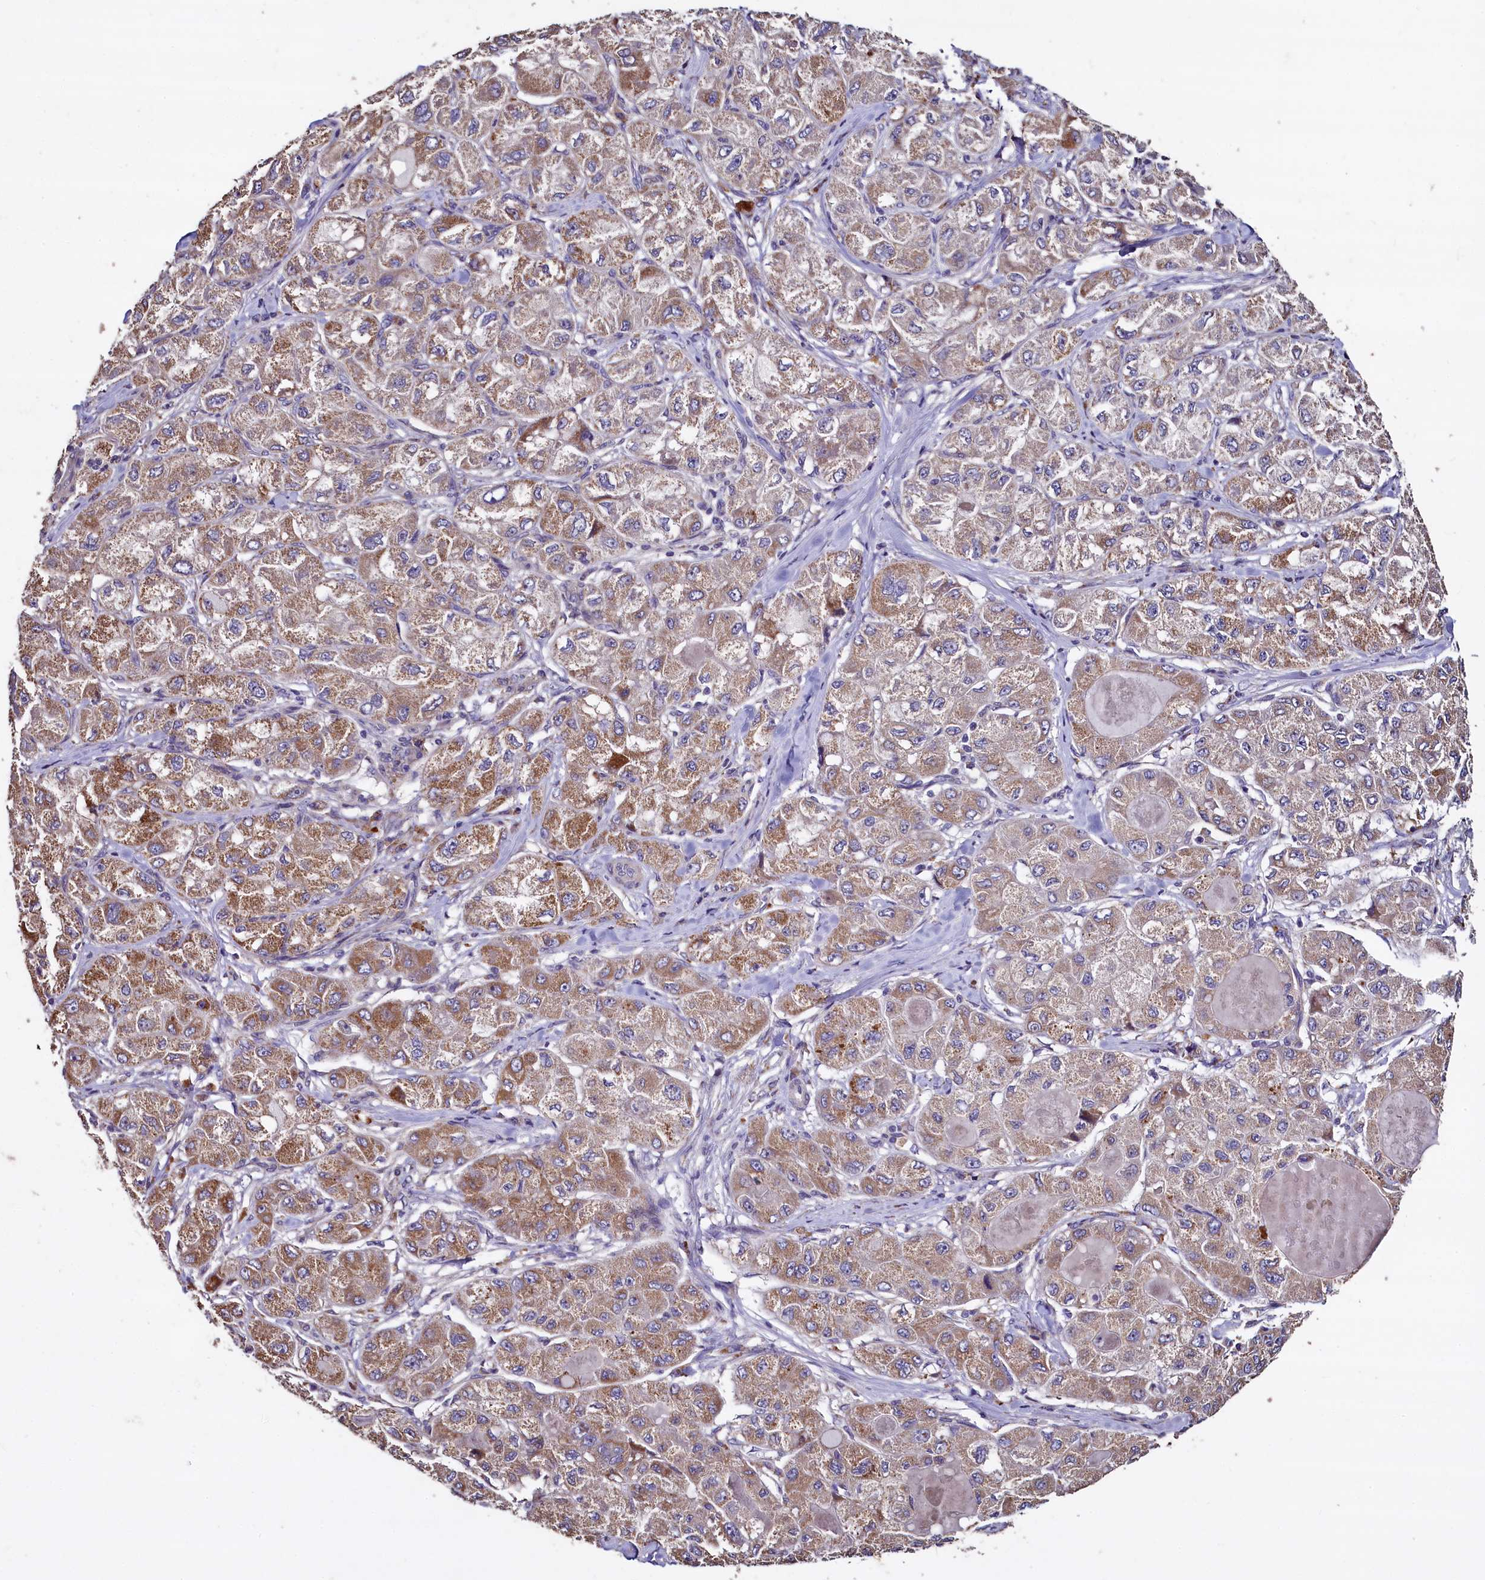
{"staining": {"intensity": "strong", "quantity": "25%-75%", "location": "cytoplasmic/membranous"}, "tissue": "liver cancer", "cell_type": "Tumor cells", "image_type": "cancer", "snomed": [{"axis": "morphology", "description": "Carcinoma, Hepatocellular, NOS"}, {"axis": "topography", "description": "Liver"}], "caption": "The photomicrograph displays staining of hepatocellular carcinoma (liver), revealing strong cytoplasmic/membranous protein expression (brown color) within tumor cells.", "gene": "COQ9", "patient": {"sex": "male", "age": 80}}